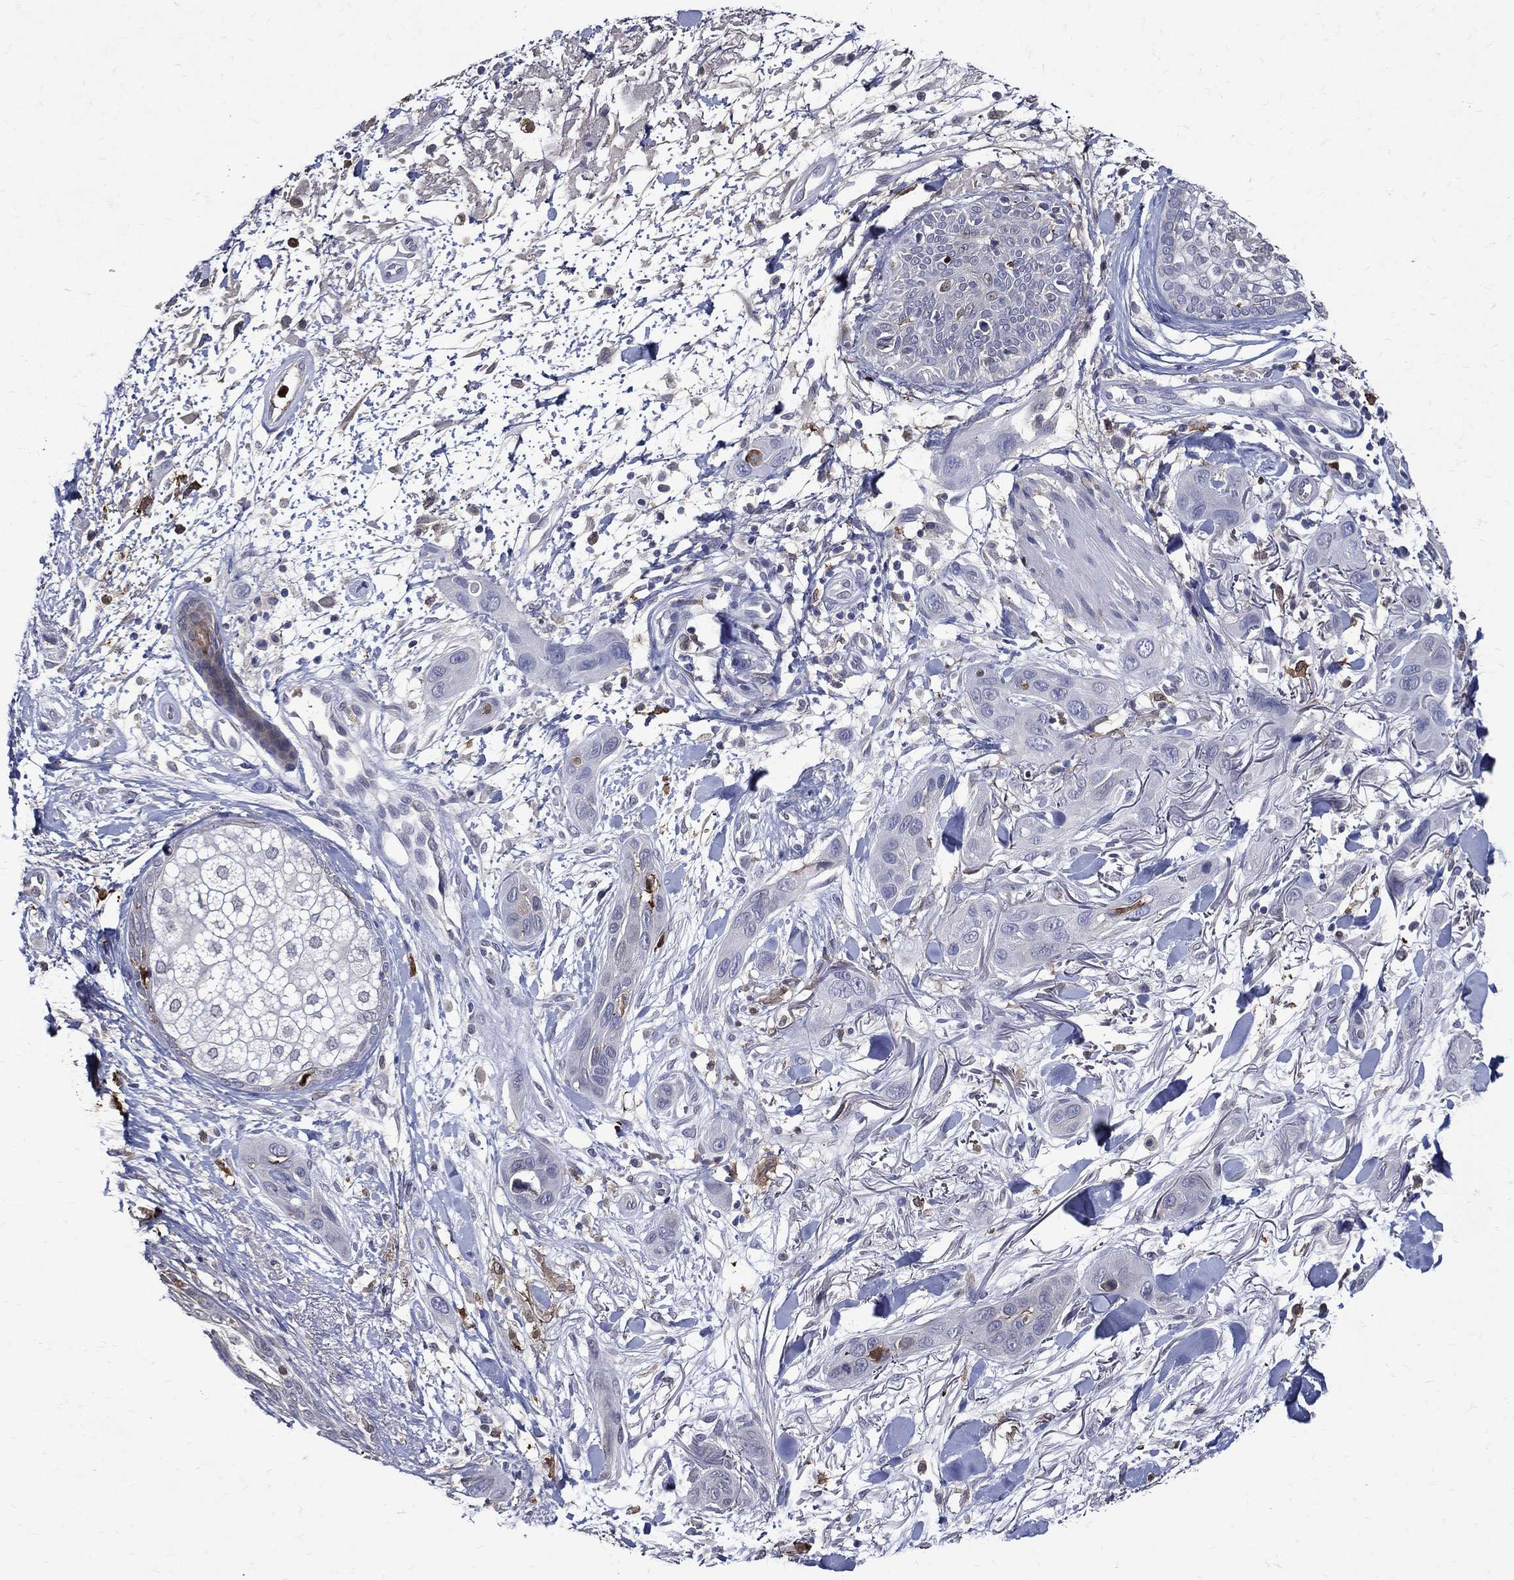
{"staining": {"intensity": "negative", "quantity": "none", "location": "none"}, "tissue": "skin cancer", "cell_type": "Tumor cells", "image_type": "cancer", "snomed": [{"axis": "morphology", "description": "Squamous cell carcinoma, NOS"}, {"axis": "topography", "description": "Skin"}], "caption": "Immunohistochemical staining of human skin squamous cell carcinoma exhibits no significant positivity in tumor cells.", "gene": "GPR171", "patient": {"sex": "male", "age": 78}}